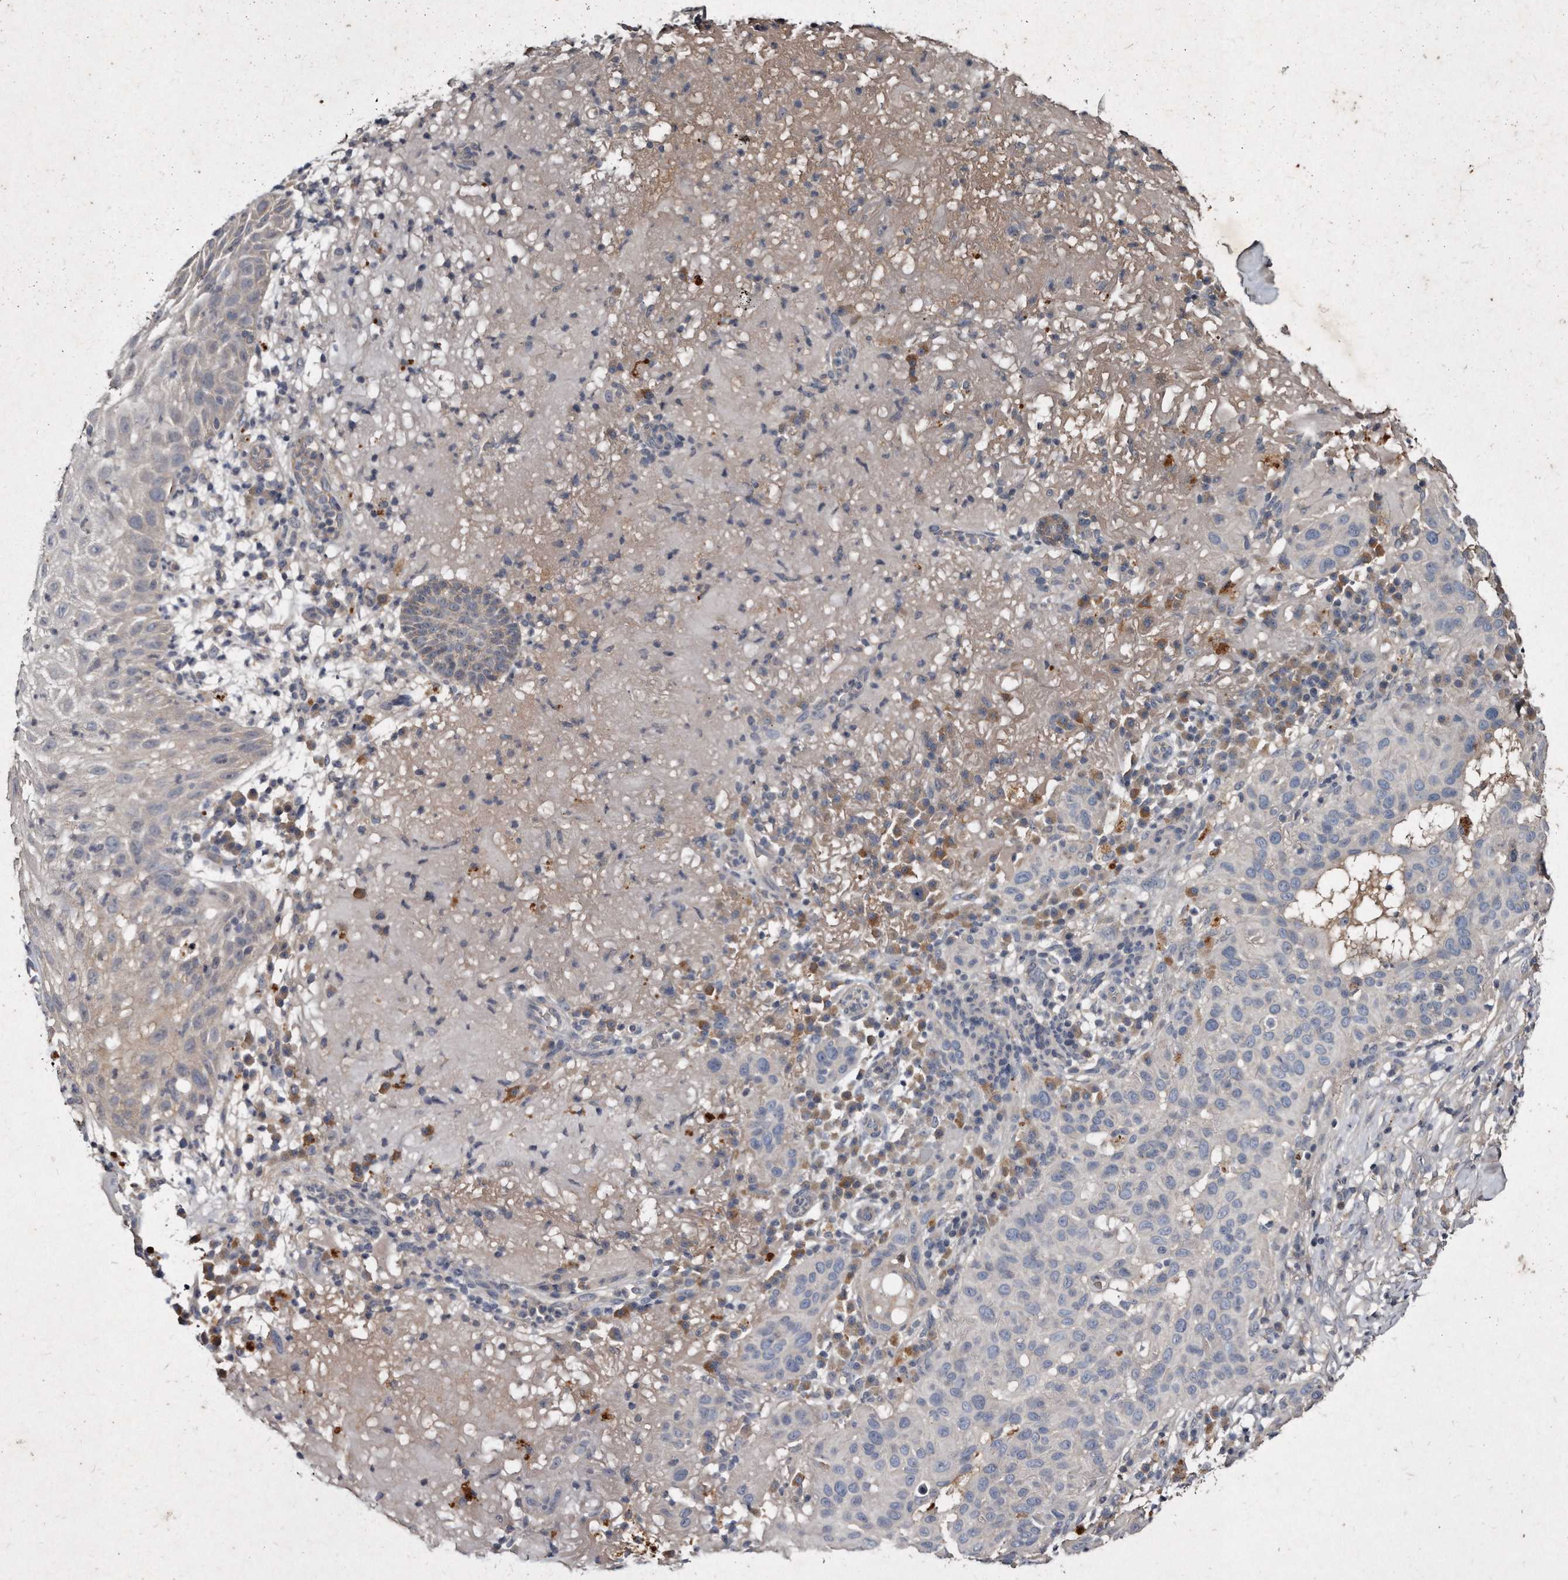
{"staining": {"intensity": "negative", "quantity": "none", "location": "none"}, "tissue": "skin cancer", "cell_type": "Tumor cells", "image_type": "cancer", "snomed": [{"axis": "morphology", "description": "Normal tissue, NOS"}, {"axis": "morphology", "description": "Squamous cell carcinoma, NOS"}, {"axis": "topography", "description": "Skin"}], "caption": "A high-resolution micrograph shows IHC staining of skin squamous cell carcinoma, which demonstrates no significant staining in tumor cells.", "gene": "KLHDC3", "patient": {"sex": "female", "age": 96}}